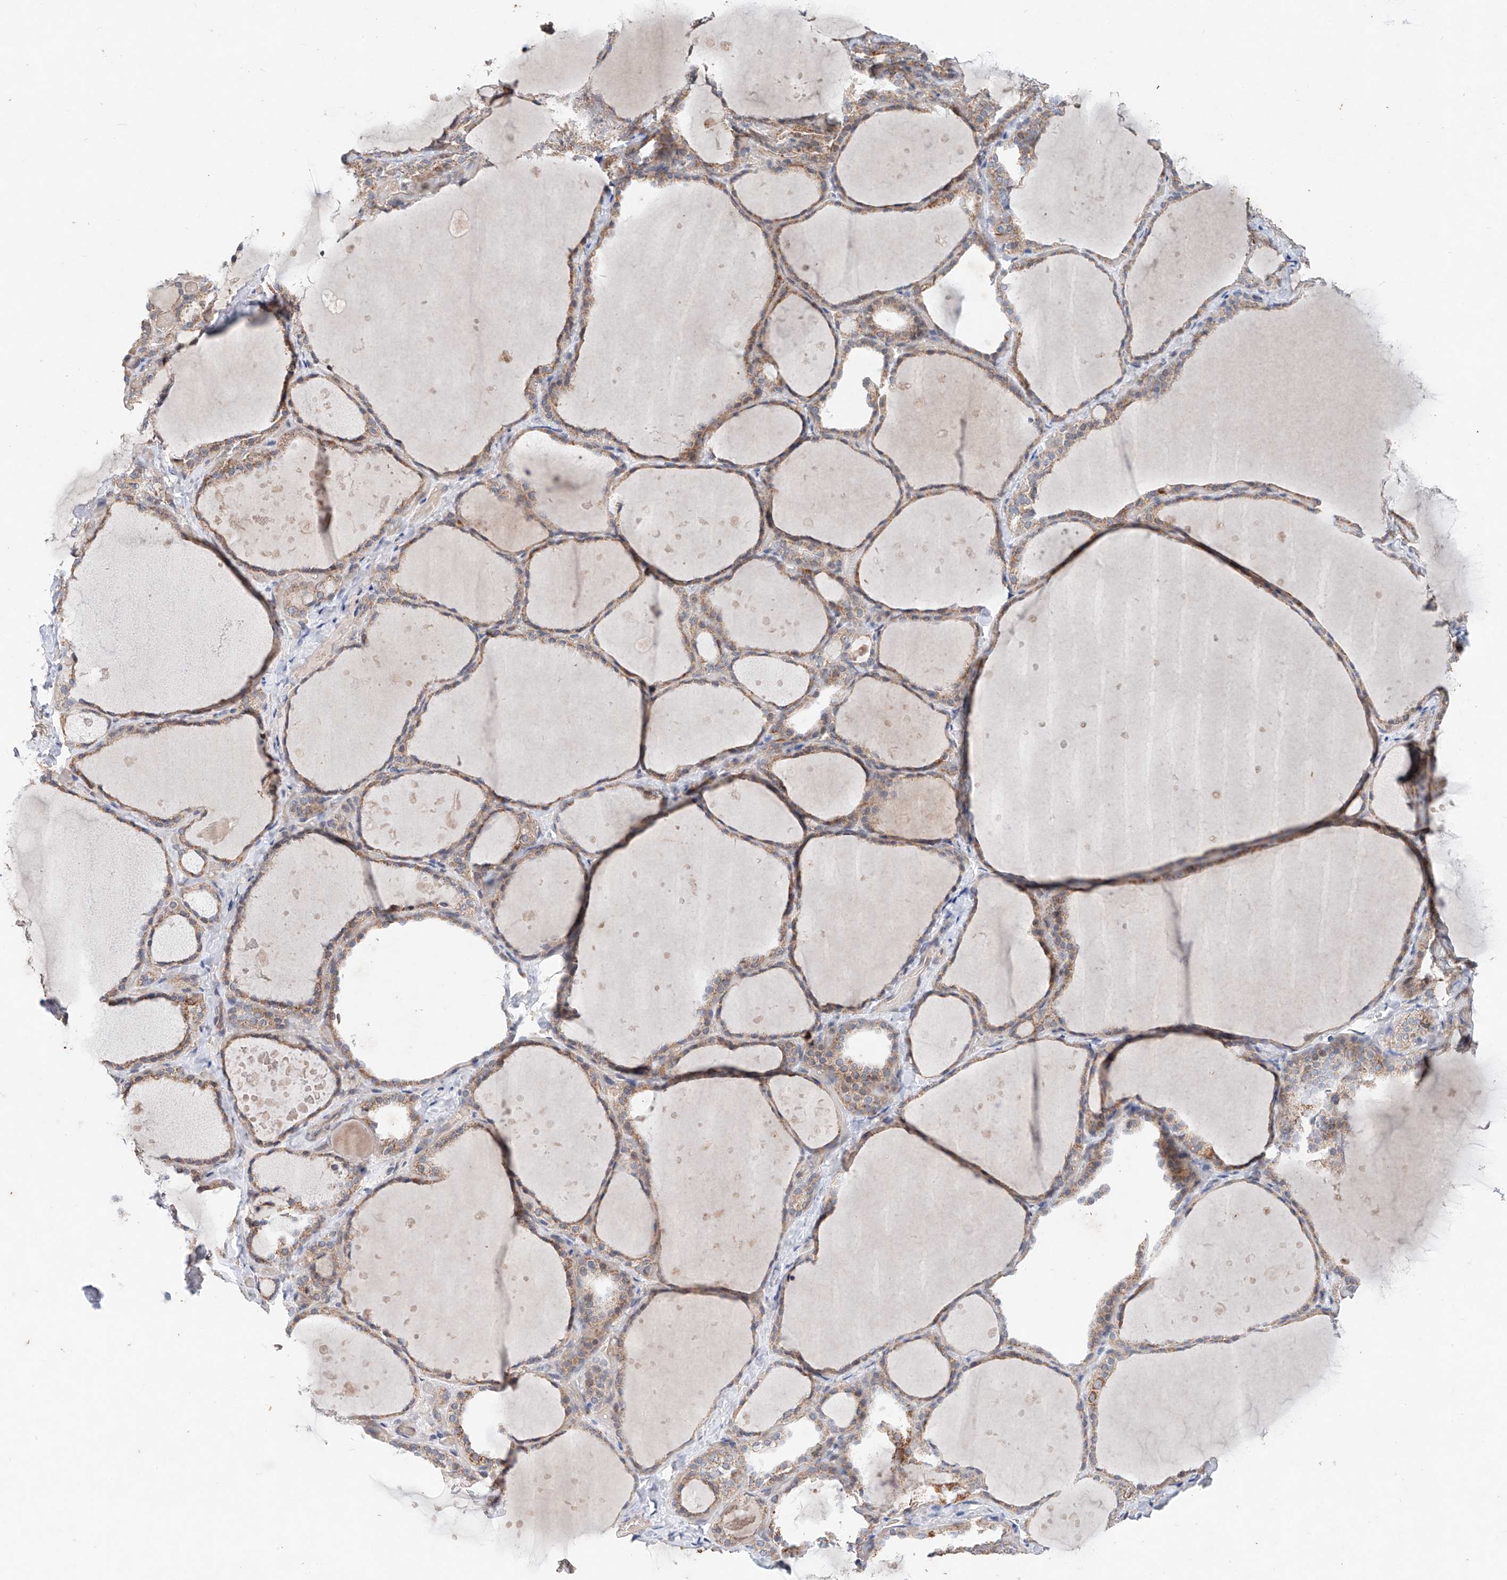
{"staining": {"intensity": "weak", "quantity": ">75%", "location": "cytoplasmic/membranous"}, "tissue": "thyroid gland", "cell_type": "Glandular cells", "image_type": "normal", "snomed": [{"axis": "morphology", "description": "Normal tissue, NOS"}, {"axis": "topography", "description": "Thyroid gland"}], "caption": "High-magnification brightfield microscopy of normal thyroid gland stained with DAB (brown) and counterstained with hematoxylin (blue). glandular cells exhibit weak cytoplasmic/membranous expression is present in approximately>75% of cells.", "gene": "FASTK", "patient": {"sex": "female", "age": 44}}